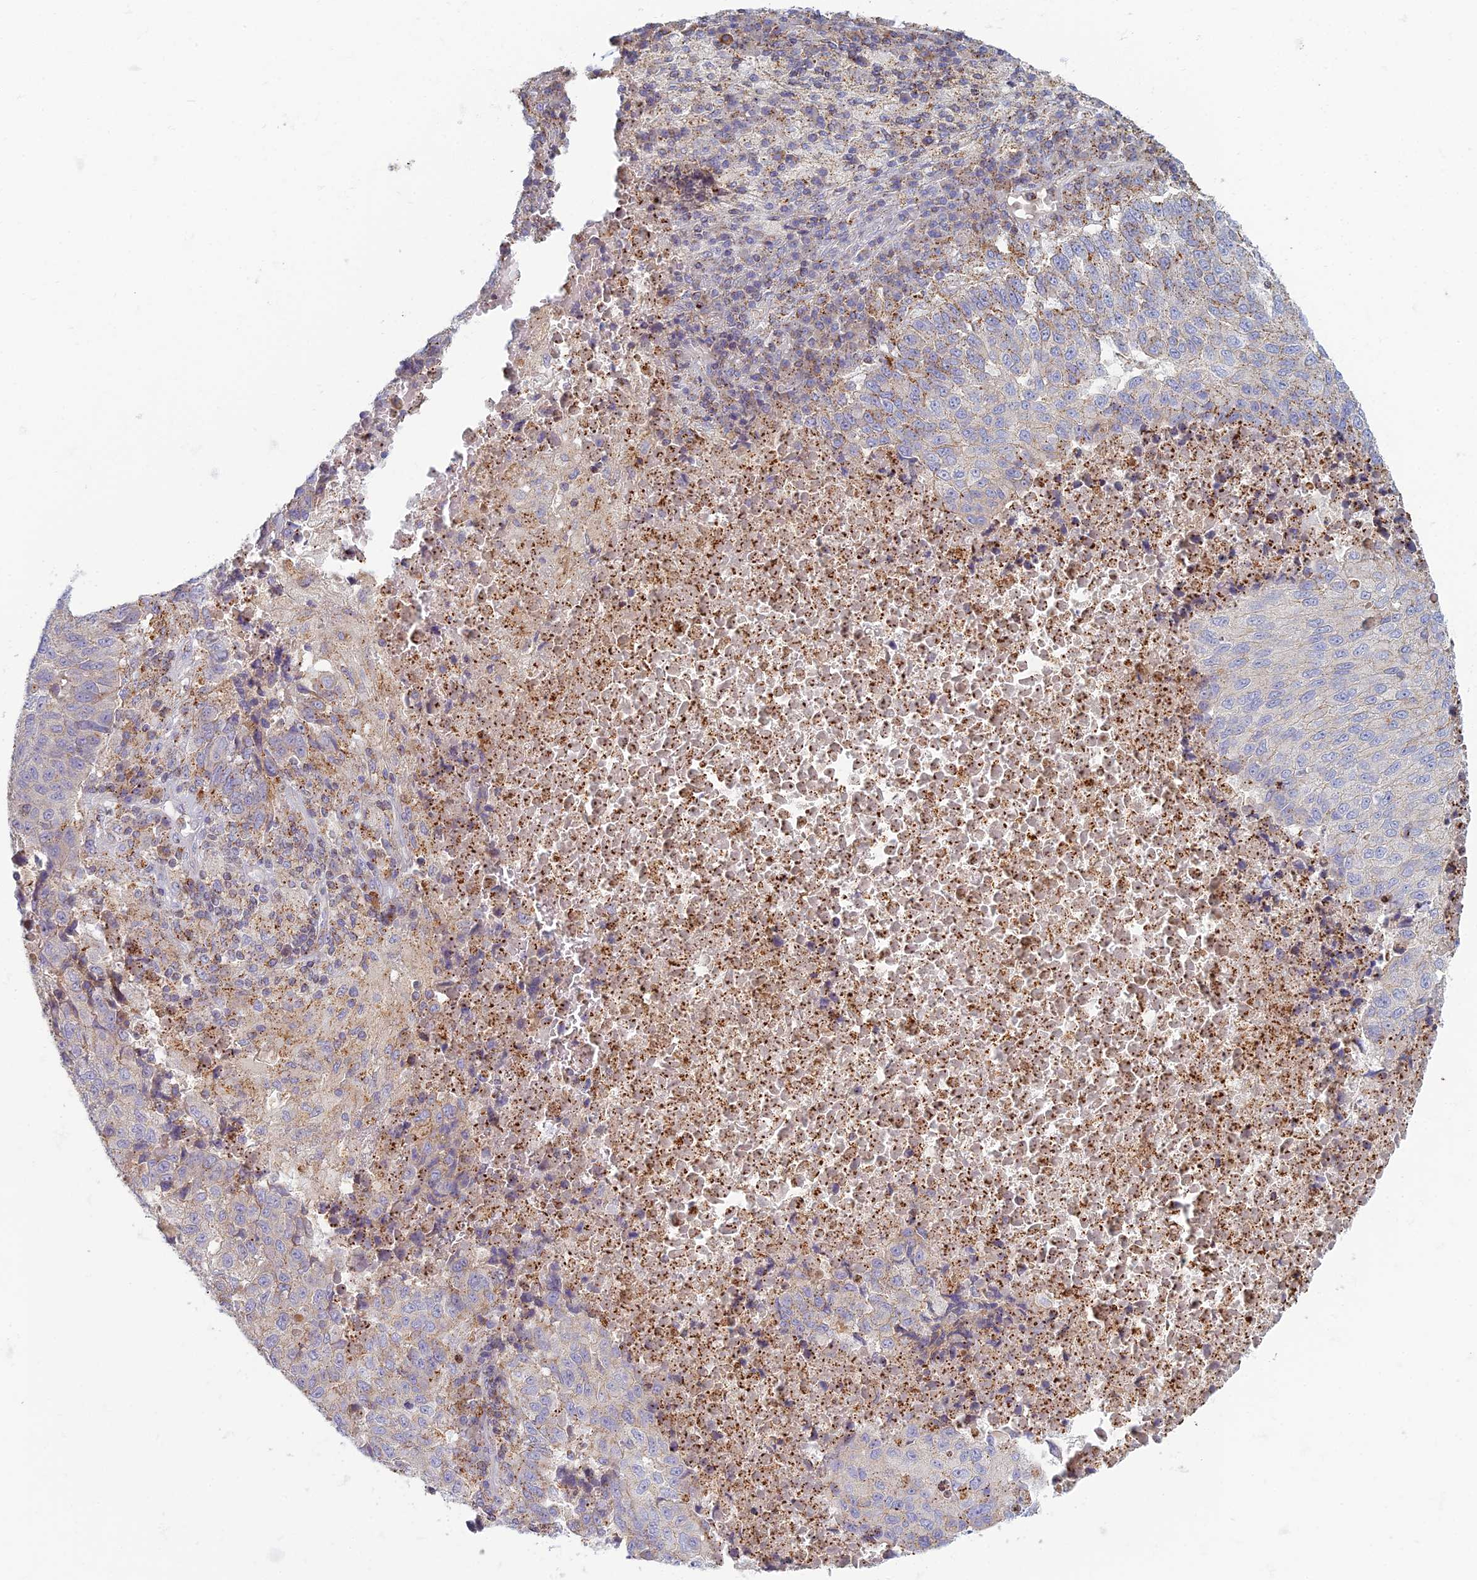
{"staining": {"intensity": "weak", "quantity": "<25%", "location": "cytoplasmic/membranous"}, "tissue": "lung cancer", "cell_type": "Tumor cells", "image_type": "cancer", "snomed": [{"axis": "morphology", "description": "Squamous cell carcinoma, NOS"}, {"axis": "topography", "description": "Lung"}], "caption": "Tumor cells show no significant protein staining in lung cancer.", "gene": "CHMP4B", "patient": {"sex": "male", "age": 73}}